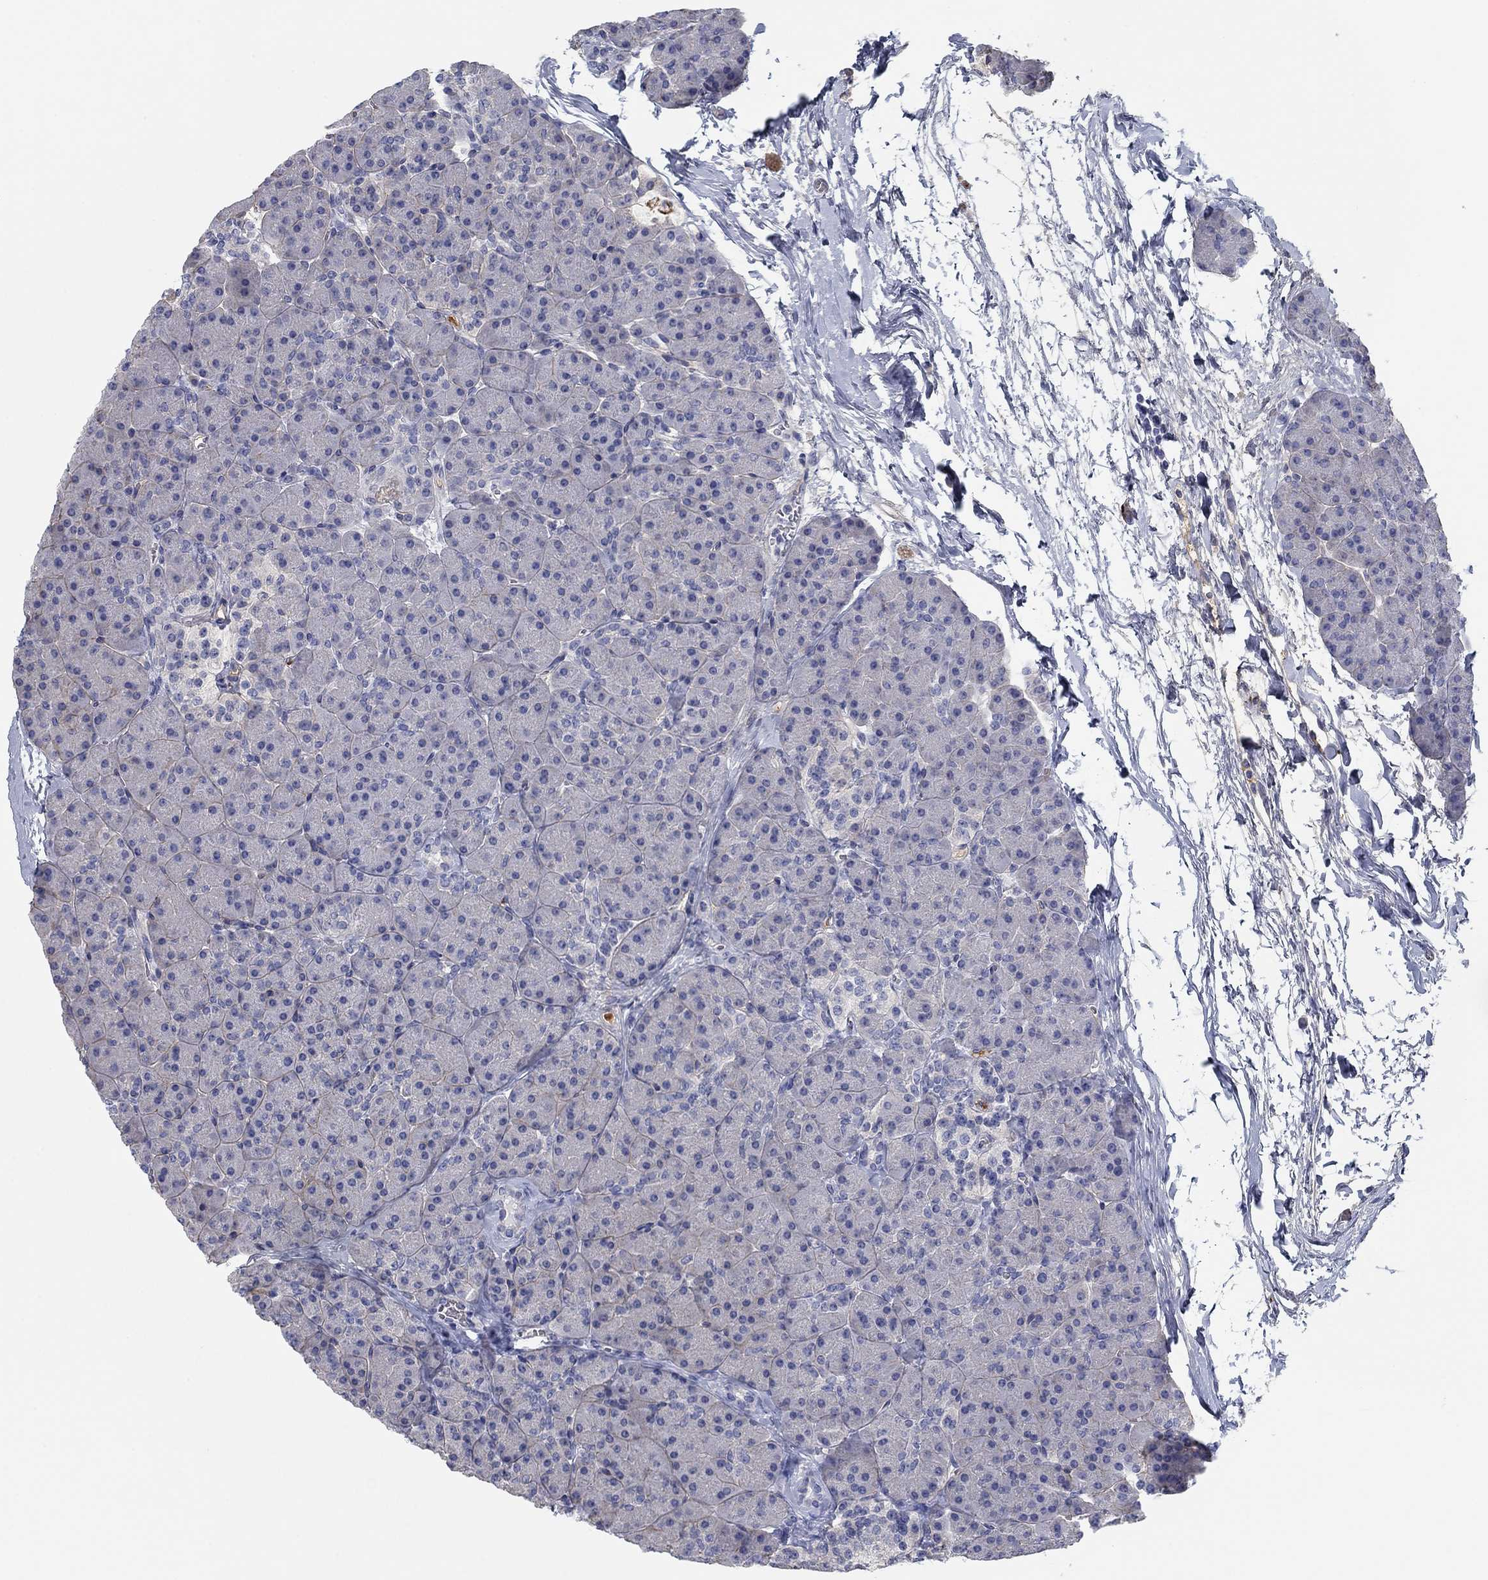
{"staining": {"intensity": "negative", "quantity": "none", "location": "none"}, "tissue": "pancreas", "cell_type": "Exocrine glandular cells", "image_type": "normal", "snomed": [{"axis": "morphology", "description": "Normal tissue, NOS"}, {"axis": "topography", "description": "Pancreas"}], "caption": "This is an immunohistochemistry (IHC) micrograph of unremarkable pancreas. There is no staining in exocrine glandular cells.", "gene": "APOC3", "patient": {"sex": "female", "age": 44}}